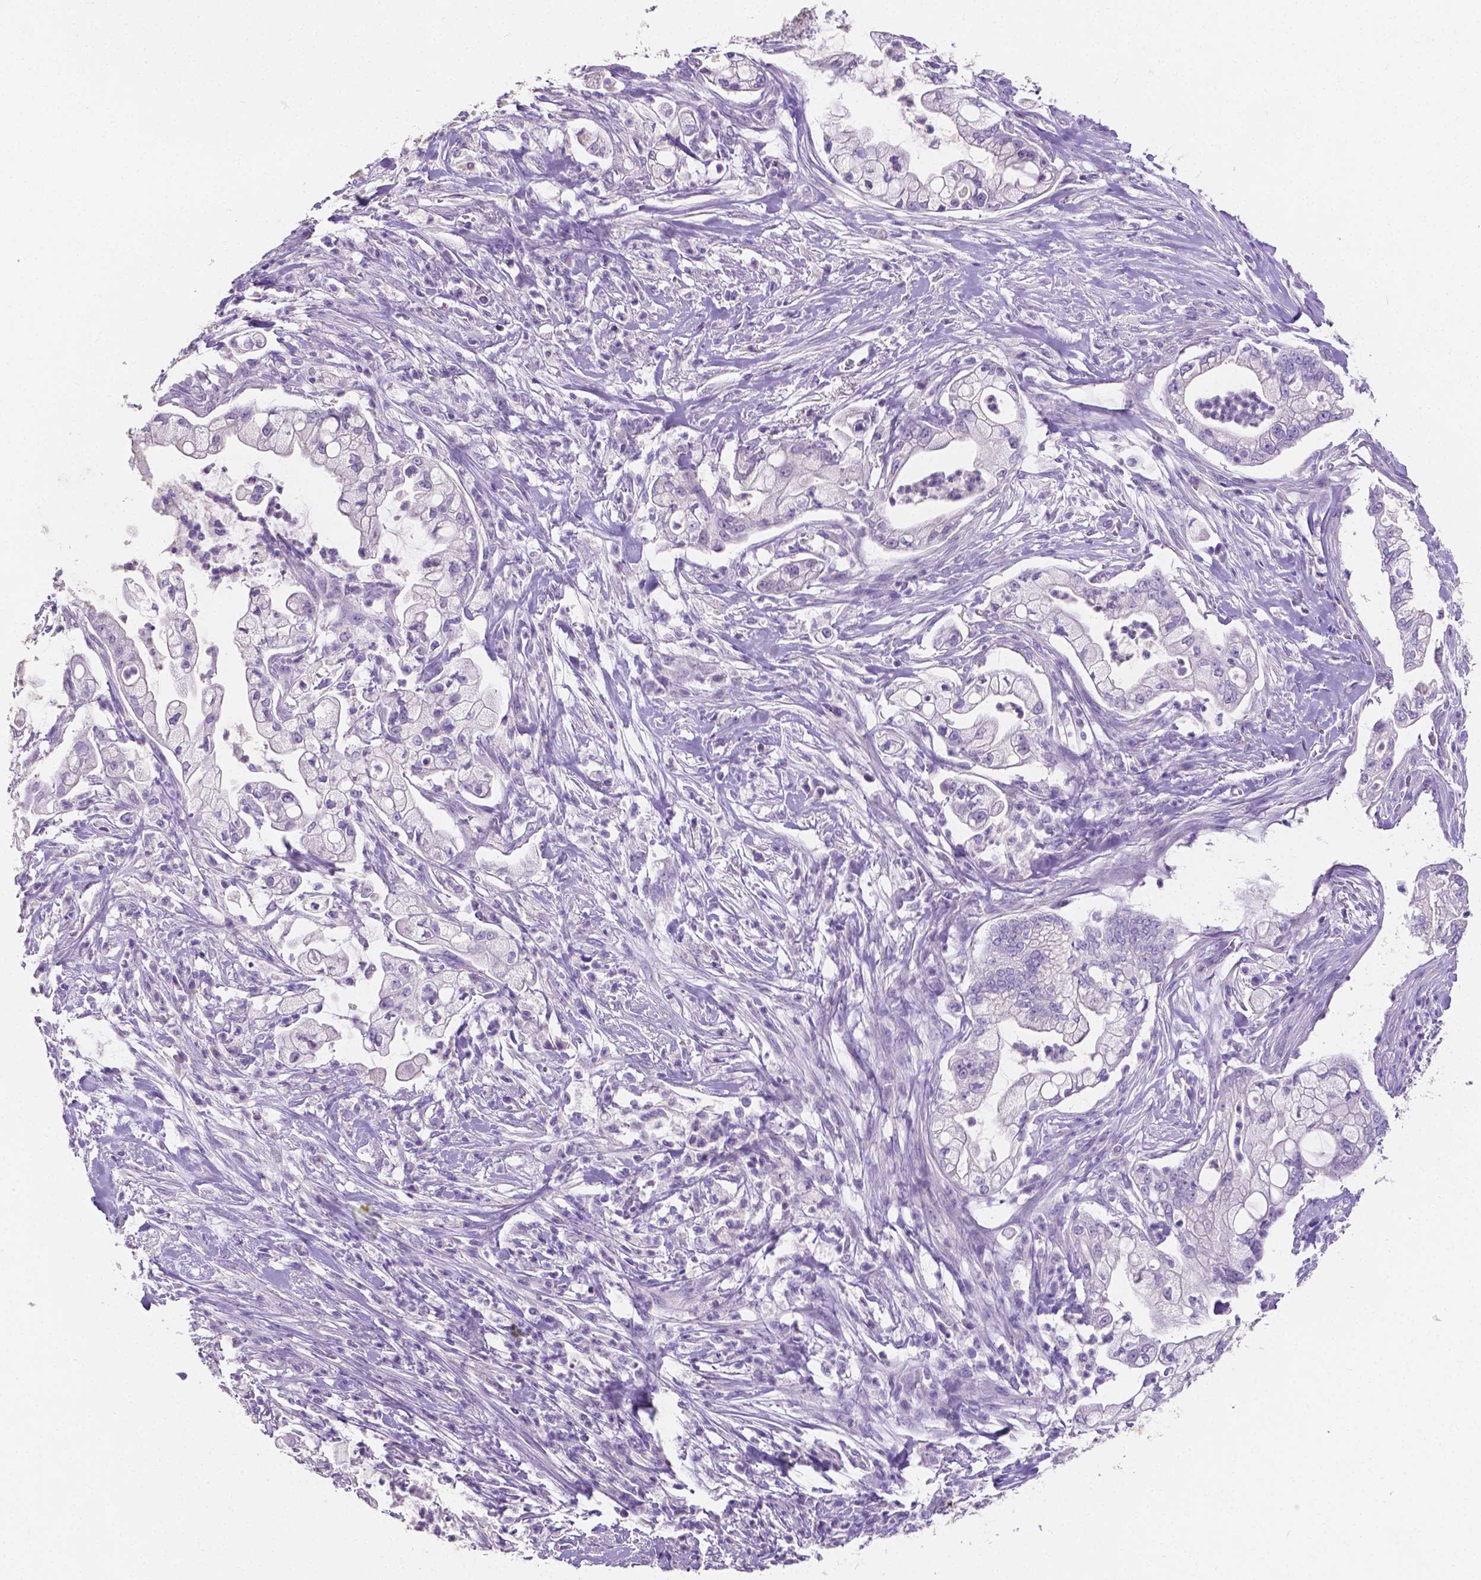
{"staining": {"intensity": "negative", "quantity": "none", "location": "none"}, "tissue": "pancreatic cancer", "cell_type": "Tumor cells", "image_type": "cancer", "snomed": [{"axis": "morphology", "description": "Adenocarcinoma, NOS"}, {"axis": "topography", "description": "Pancreas"}], "caption": "Human pancreatic adenocarcinoma stained for a protein using immunohistochemistry exhibits no expression in tumor cells.", "gene": "SLC22A2", "patient": {"sex": "female", "age": 69}}